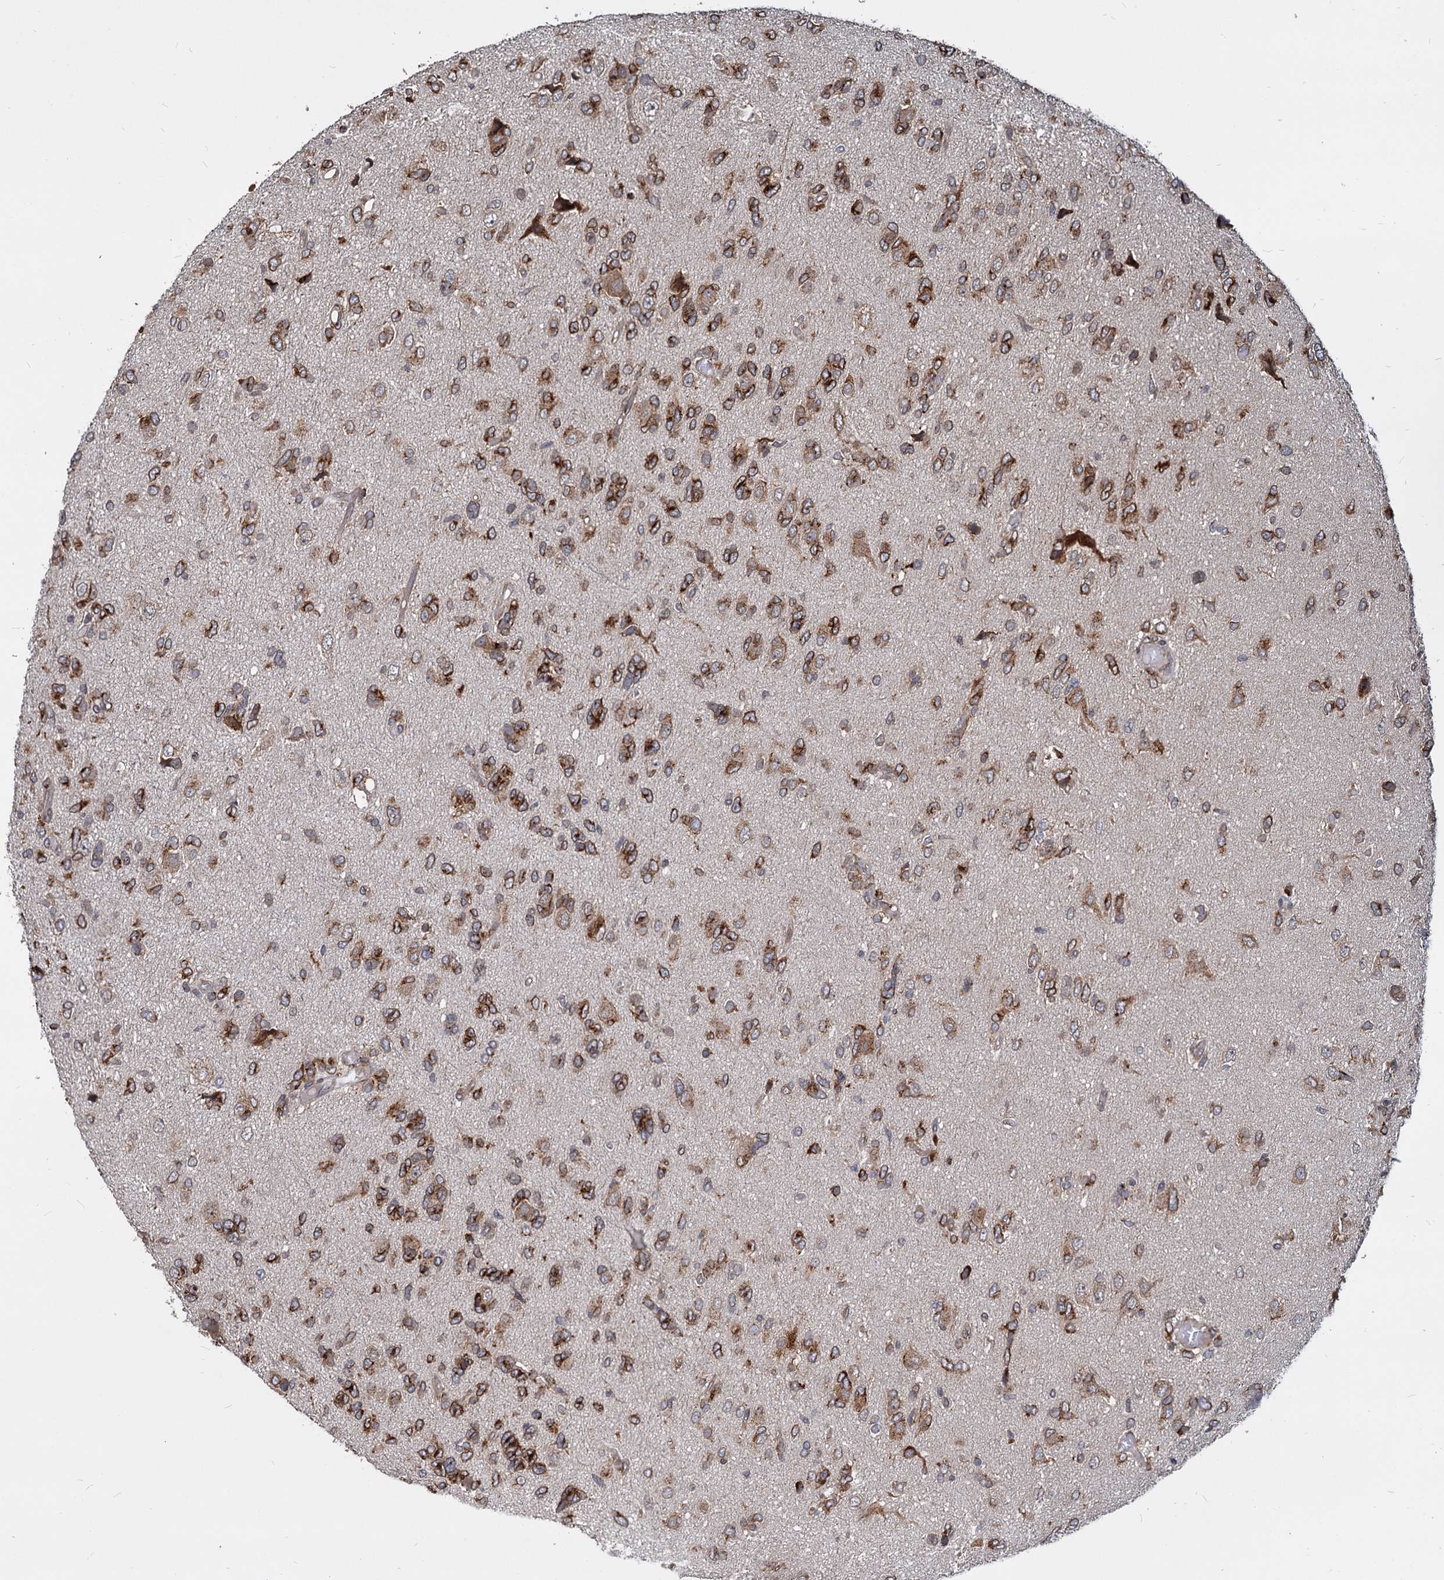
{"staining": {"intensity": "strong", "quantity": ">75%", "location": "cytoplasmic/membranous"}, "tissue": "glioma", "cell_type": "Tumor cells", "image_type": "cancer", "snomed": [{"axis": "morphology", "description": "Glioma, malignant, High grade"}, {"axis": "topography", "description": "Brain"}], "caption": "Immunohistochemical staining of human glioma displays high levels of strong cytoplasmic/membranous protein expression in approximately >75% of tumor cells.", "gene": "SAAL1", "patient": {"sex": "female", "age": 59}}